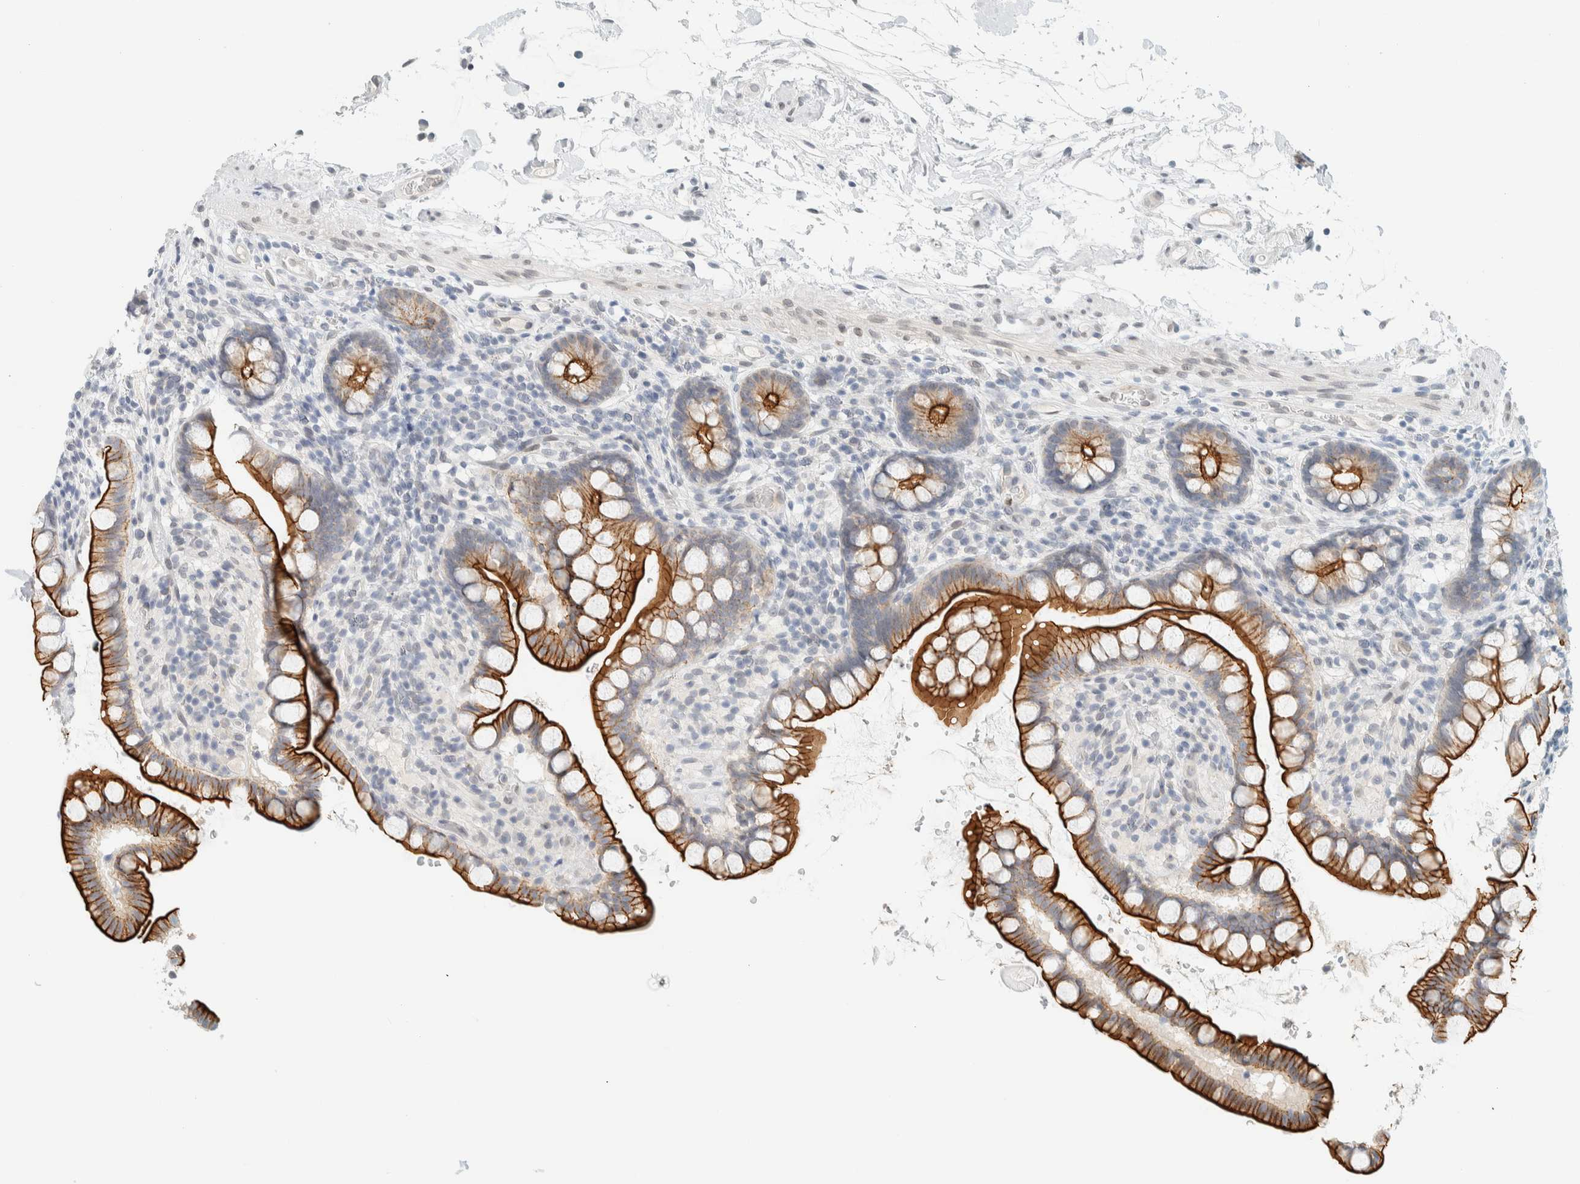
{"staining": {"intensity": "strong", "quantity": ">75%", "location": "cytoplasmic/membranous"}, "tissue": "small intestine", "cell_type": "Glandular cells", "image_type": "normal", "snomed": [{"axis": "morphology", "description": "Normal tissue, NOS"}, {"axis": "topography", "description": "Smooth muscle"}, {"axis": "topography", "description": "Small intestine"}], "caption": "Approximately >75% of glandular cells in normal human small intestine show strong cytoplasmic/membranous protein positivity as visualized by brown immunohistochemical staining.", "gene": "C1QTNF12", "patient": {"sex": "female", "age": 84}}